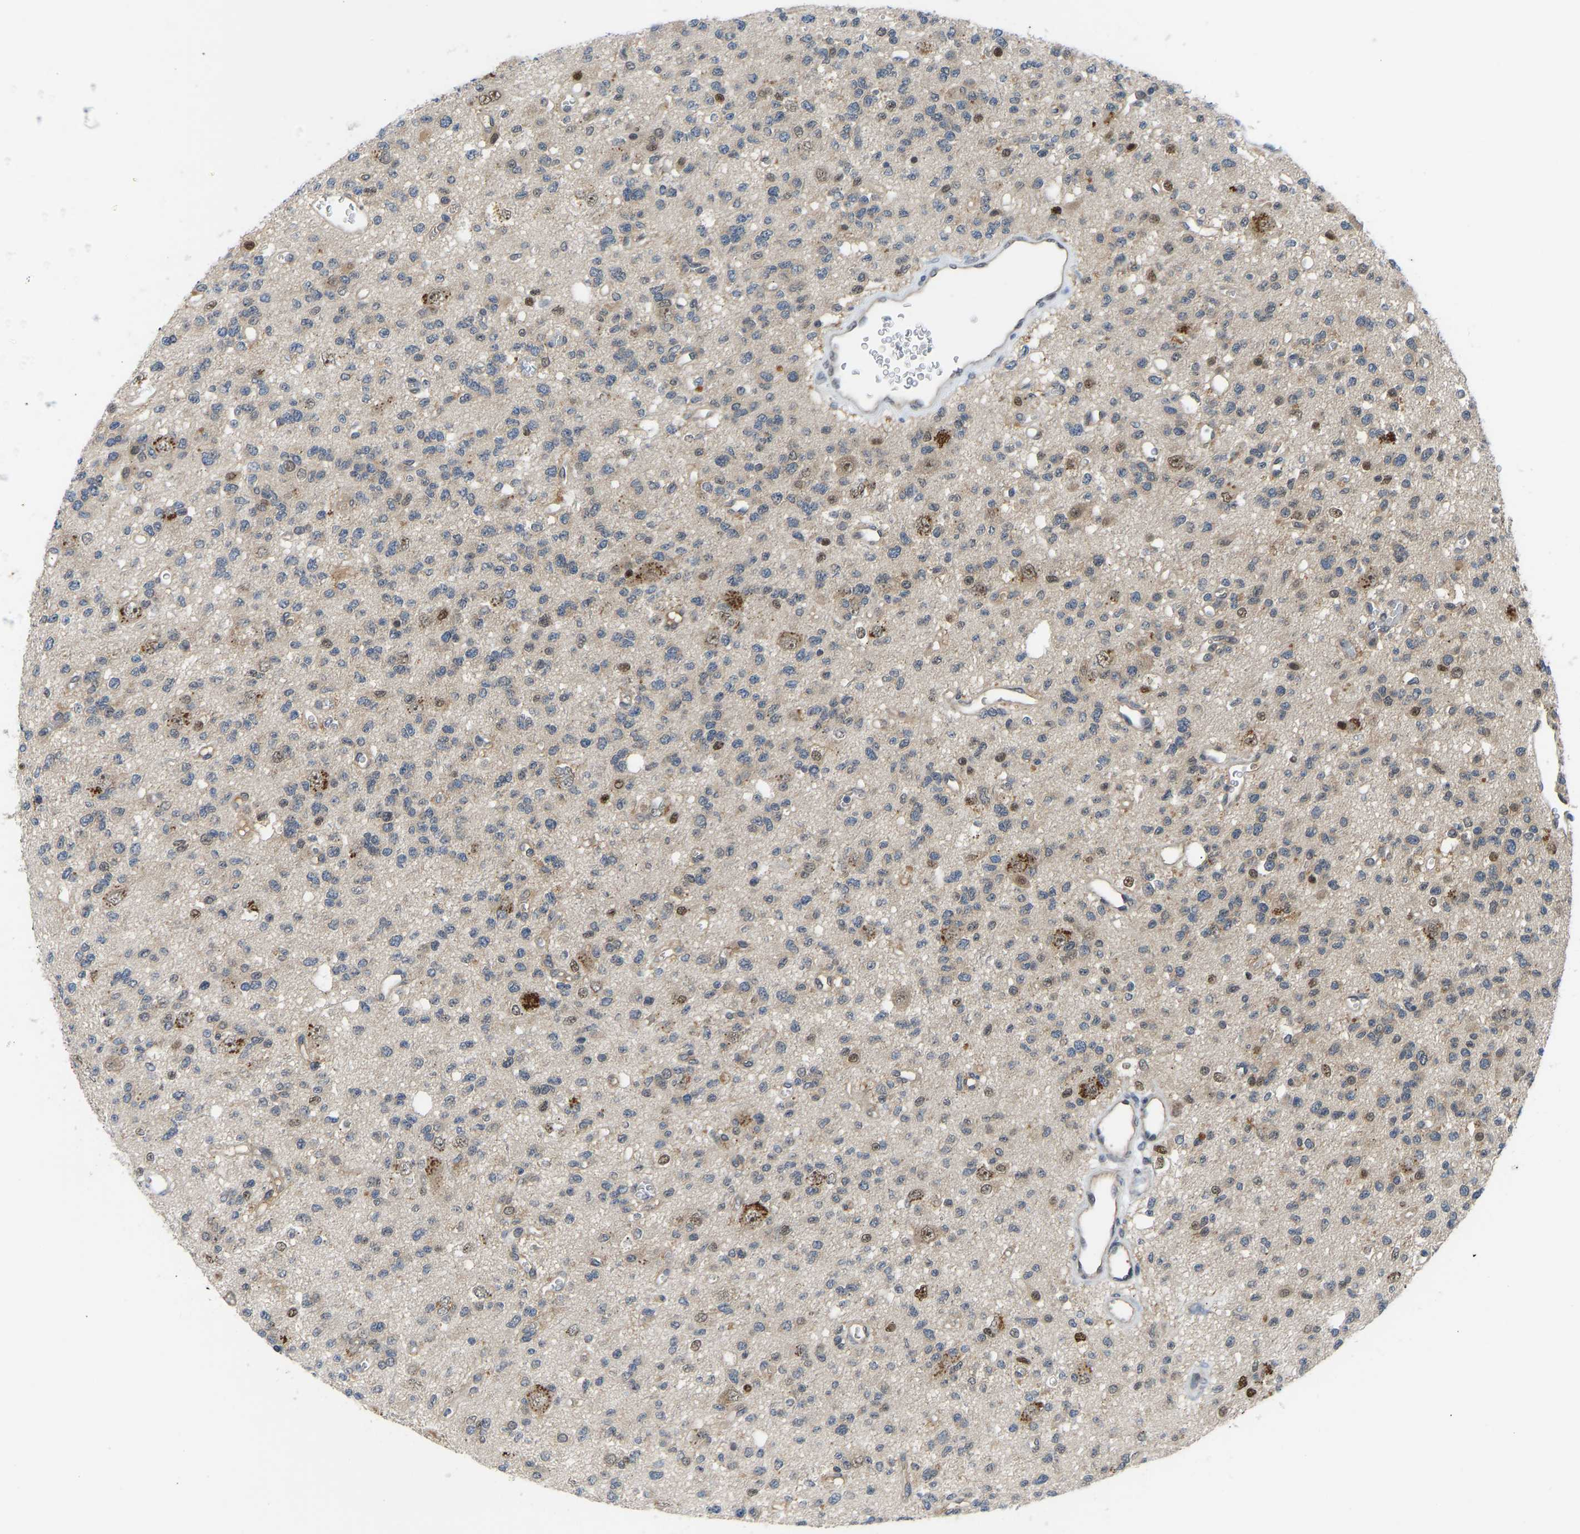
{"staining": {"intensity": "weak", "quantity": "<25%", "location": "nuclear"}, "tissue": "glioma", "cell_type": "Tumor cells", "image_type": "cancer", "snomed": [{"axis": "morphology", "description": "Glioma, malignant, Low grade"}, {"axis": "topography", "description": "Brain"}], "caption": "Tumor cells show no significant expression in low-grade glioma (malignant).", "gene": "ZNF251", "patient": {"sex": "male", "age": 38}}